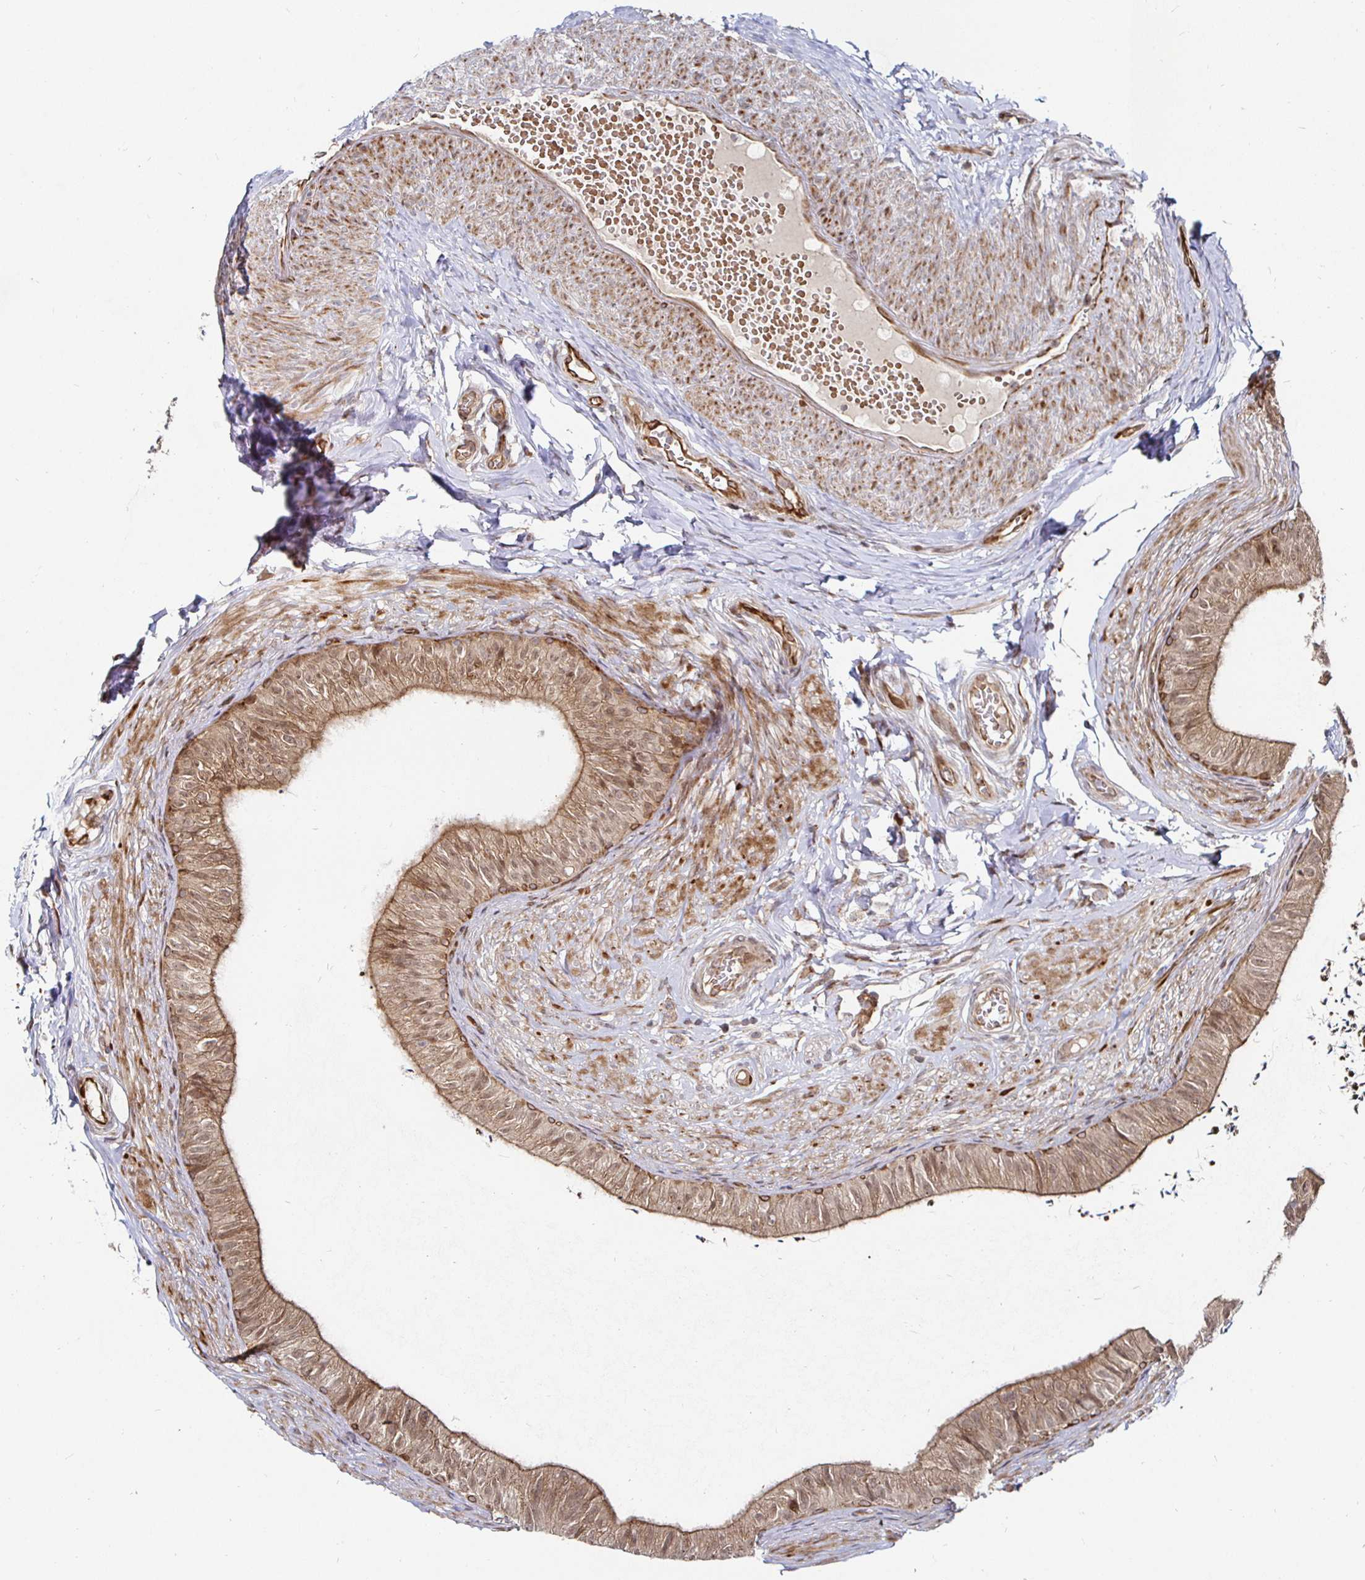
{"staining": {"intensity": "moderate", "quantity": "25%-75%", "location": "cytoplasmic/membranous"}, "tissue": "epididymis", "cell_type": "Glandular cells", "image_type": "normal", "snomed": [{"axis": "morphology", "description": "Normal tissue, NOS"}, {"axis": "topography", "description": "Epididymis, spermatic cord, NOS"}, {"axis": "topography", "description": "Epididymis"}, {"axis": "topography", "description": "Peripheral nerve tissue"}], "caption": "Brown immunohistochemical staining in unremarkable epididymis exhibits moderate cytoplasmic/membranous expression in approximately 25%-75% of glandular cells.", "gene": "TBKBP1", "patient": {"sex": "male", "age": 29}}